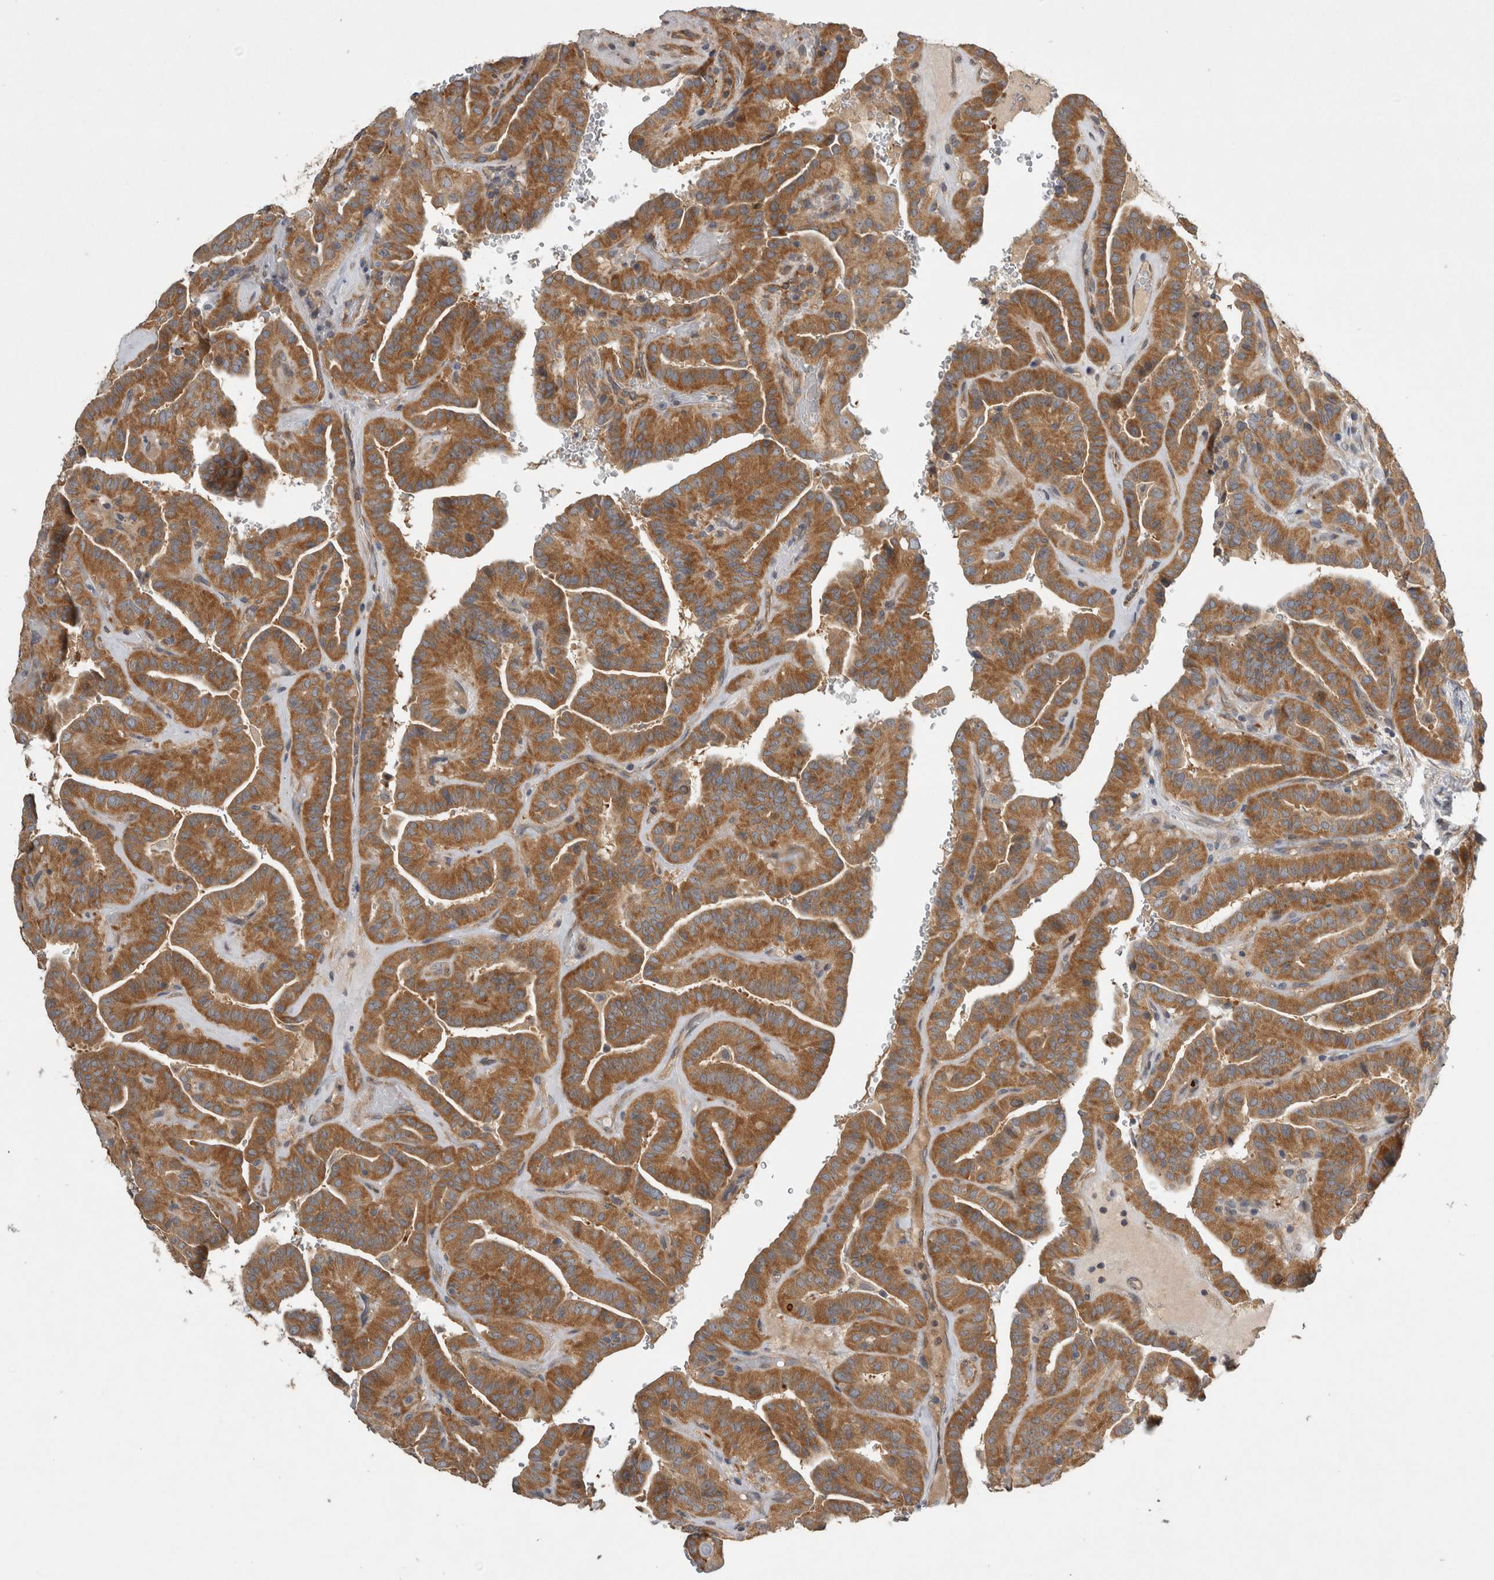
{"staining": {"intensity": "moderate", "quantity": ">75%", "location": "cytoplasmic/membranous"}, "tissue": "thyroid cancer", "cell_type": "Tumor cells", "image_type": "cancer", "snomed": [{"axis": "morphology", "description": "Papillary adenocarcinoma, NOS"}, {"axis": "topography", "description": "Thyroid gland"}], "caption": "Protein expression analysis of papillary adenocarcinoma (thyroid) shows moderate cytoplasmic/membranous positivity in about >75% of tumor cells.", "gene": "TRMT61B", "patient": {"sex": "male", "age": 77}}